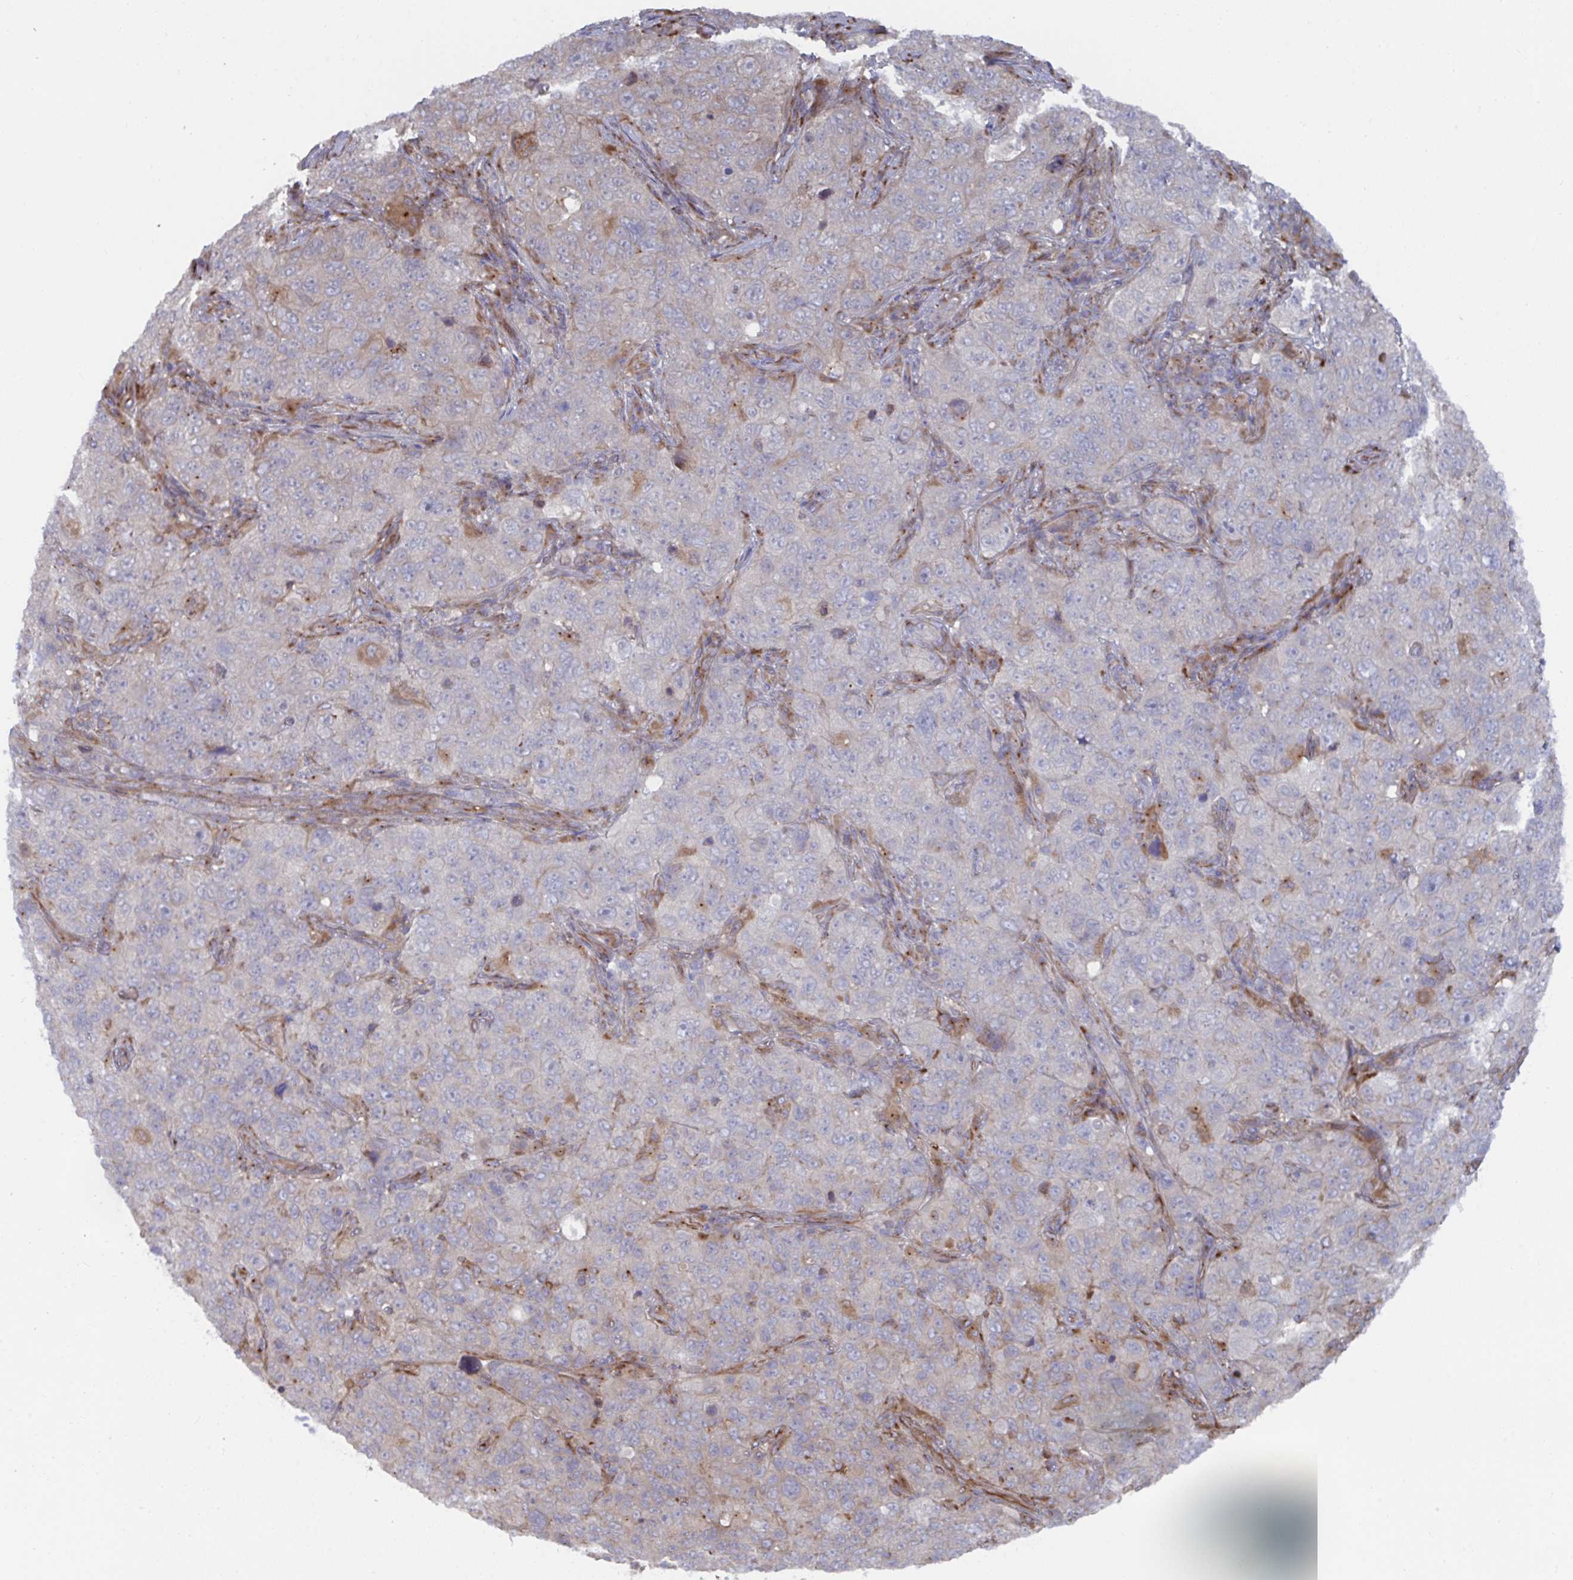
{"staining": {"intensity": "negative", "quantity": "none", "location": "none"}, "tissue": "pancreatic cancer", "cell_type": "Tumor cells", "image_type": "cancer", "snomed": [{"axis": "morphology", "description": "Adenocarcinoma, NOS"}, {"axis": "topography", "description": "Pancreas"}], "caption": "DAB (3,3'-diaminobenzidine) immunohistochemical staining of pancreatic cancer demonstrates no significant staining in tumor cells.", "gene": "FJX1", "patient": {"sex": "male", "age": 68}}